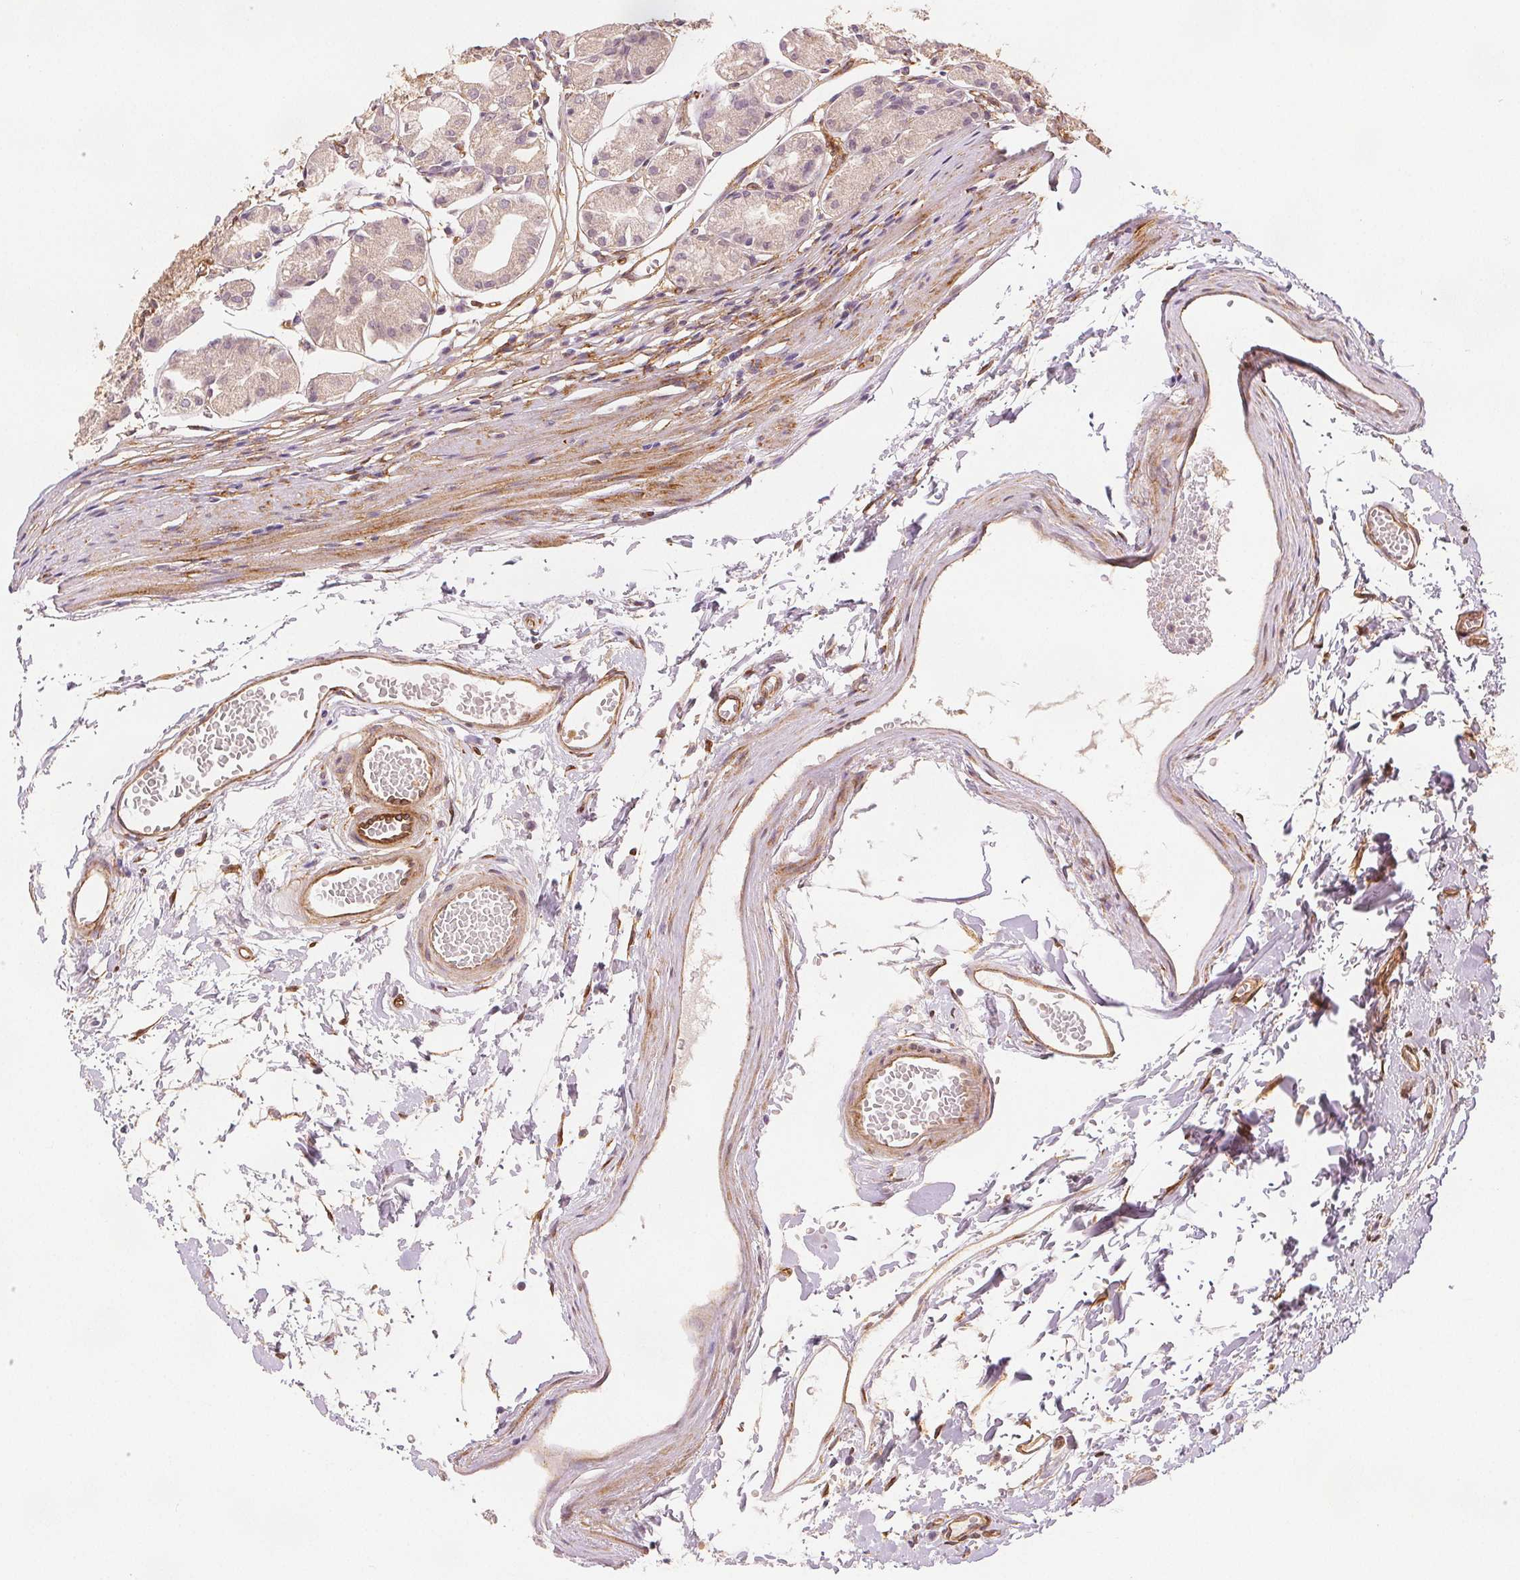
{"staining": {"intensity": "weak", "quantity": "25%-75%", "location": "cytoplasmic/membranous"}, "tissue": "stomach", "cell_type": "Glandular cells", "image_type": "normal", "snomed": [{"axis": "morphology", "description": "Normal tissue, NOS"}, {"axis": "topography", "description": "Stomach"}], "caption": "Protein staining of benign stomach reveals weak cytoplasmic/membranous positivity in about 25%-75% of glandular cells.", "gene": "DIAPH2", "patient": {"sex": "male", "age": 55}}